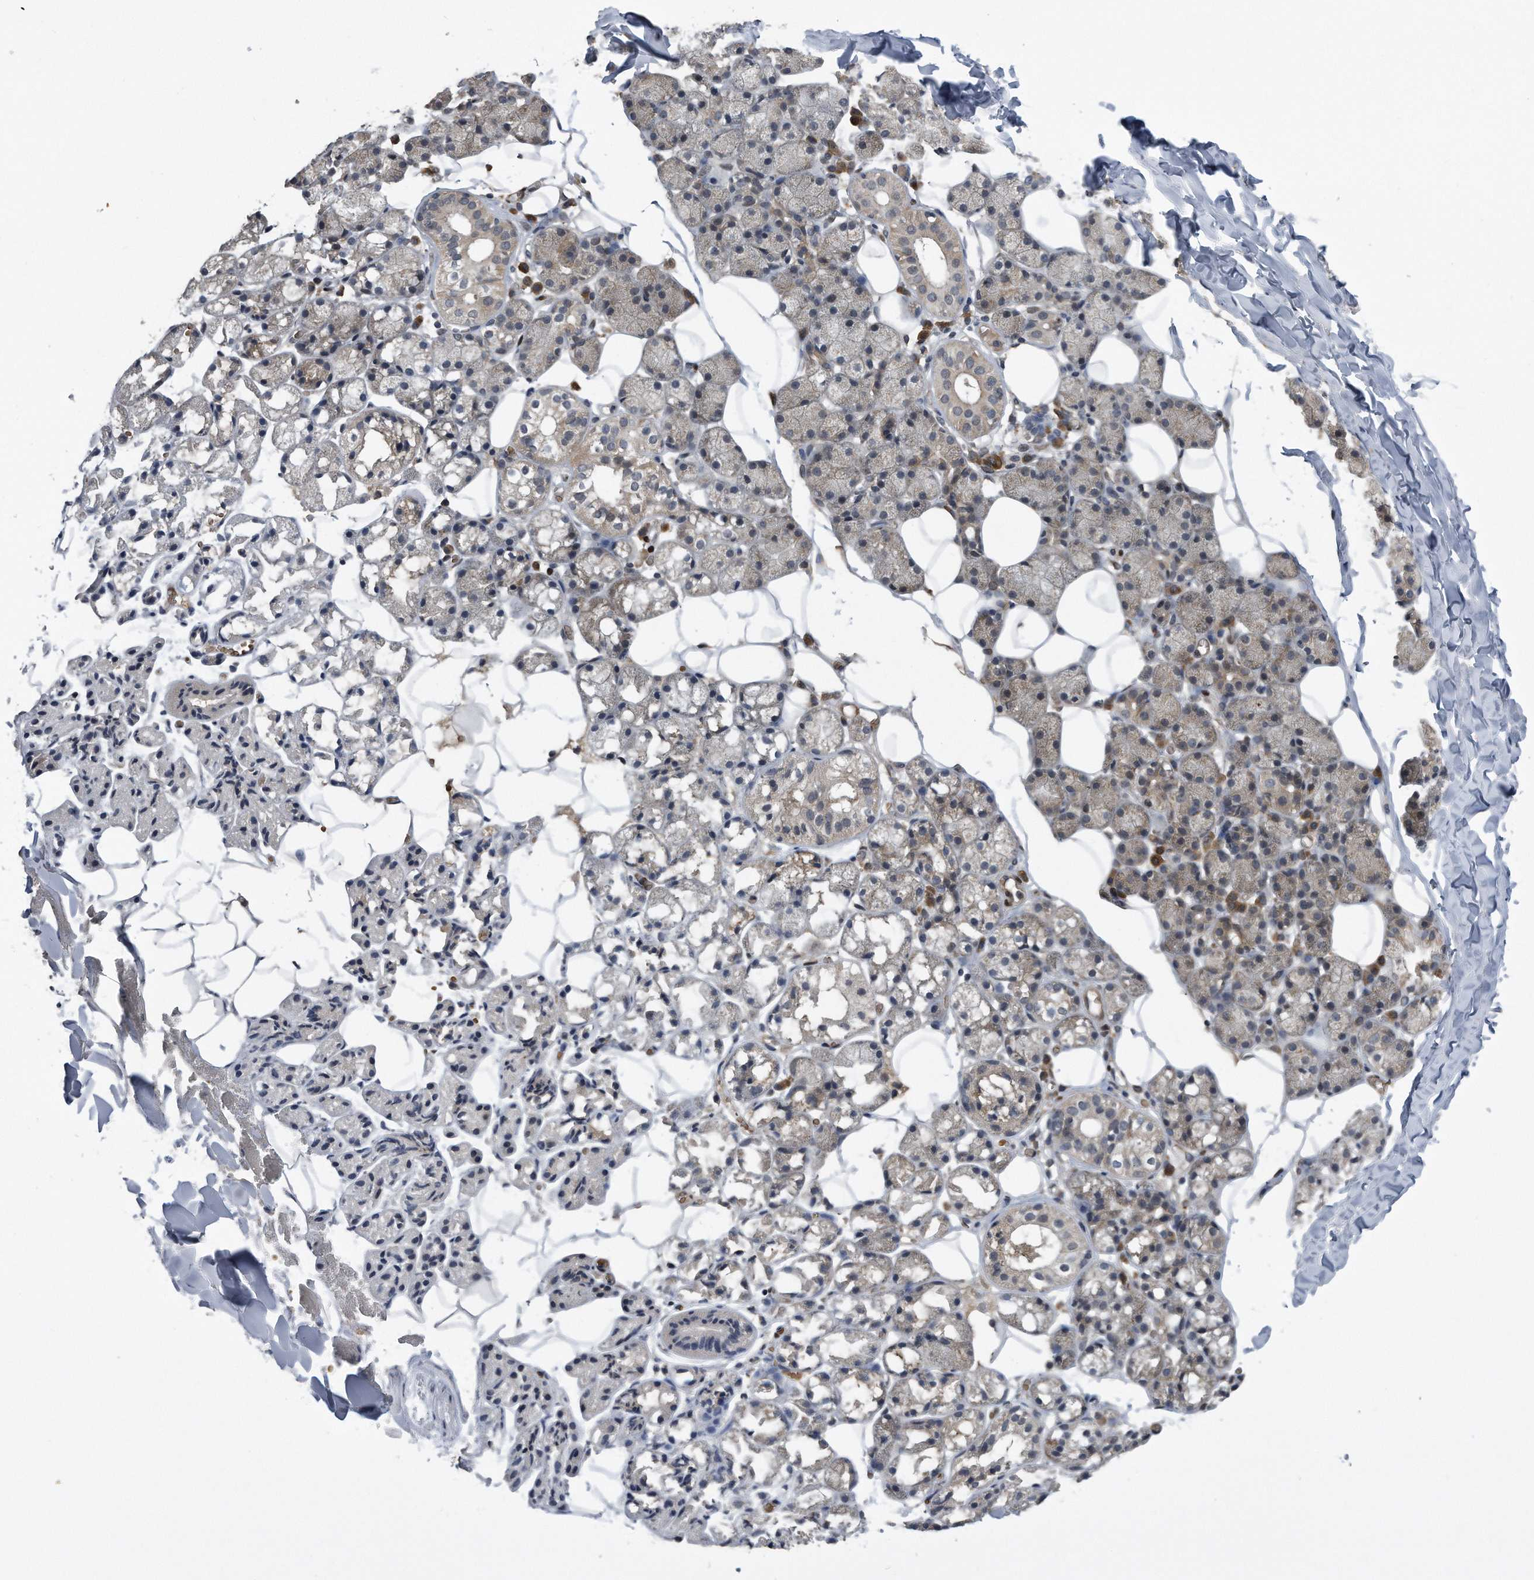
{"staining": {"intensity": "weak", "quantity": "25%-75%", "location": "cytoplasmic/membranous"}, "tissue": "salivary gland", "cell_type": "Glandular cells", "image_type": "normal", "snomed": [{"axis": "morphology", "description": "Normal tissue, NOS"}, {"axis": "topography", "description": "Salivary gland"}], "caption": "High-power microscopy captured an immunohistochemistry micrograph of benign salivary gland, revealing weak cytoplasmic/membranous expression in approximately 25%-75% of glandular cells.", "gene": "ZNF79", "patient": {"sex": "female", "age": 33}}